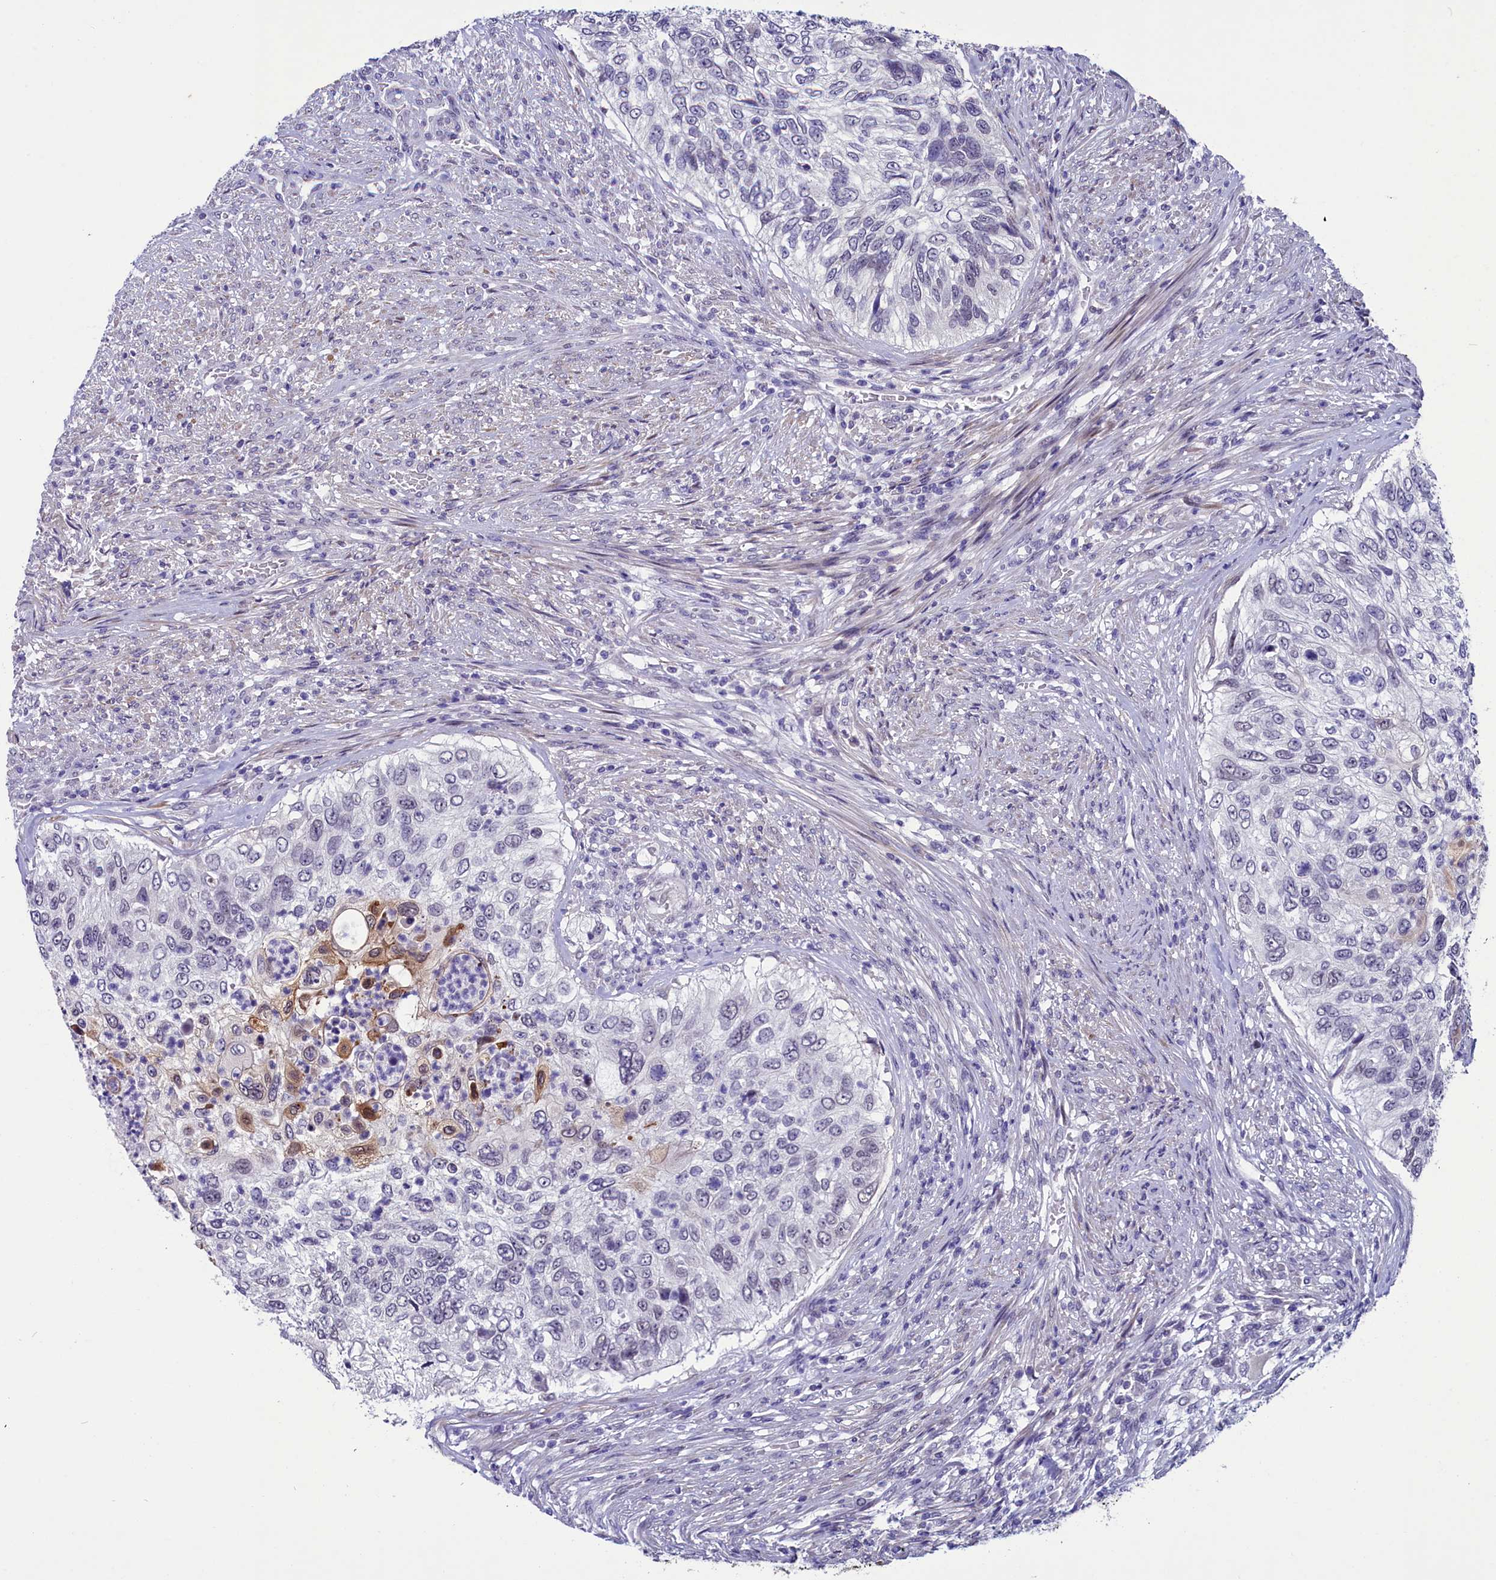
{"staining": {"intensity": "negative", "quantity": "none", "location": "none"}, "tissue": "urothelial cancer", "cell_type": "Tumor cells", "image_type": "cancer", "snomed": [{"axis": "morphology", "description": "Urothelial carcinoma, High grade"}, {"axis": "topography", "description": "Urinary bladder"}], "caption": "A high-resolution photomicrograph shows immunohistochemistry (IHC) staining of urothelial carcinoma (high-grade), which exhibits no significant expression in tumor cells.", "gene": "SCD5", "patient": {"sex": "female", "age": 60}}